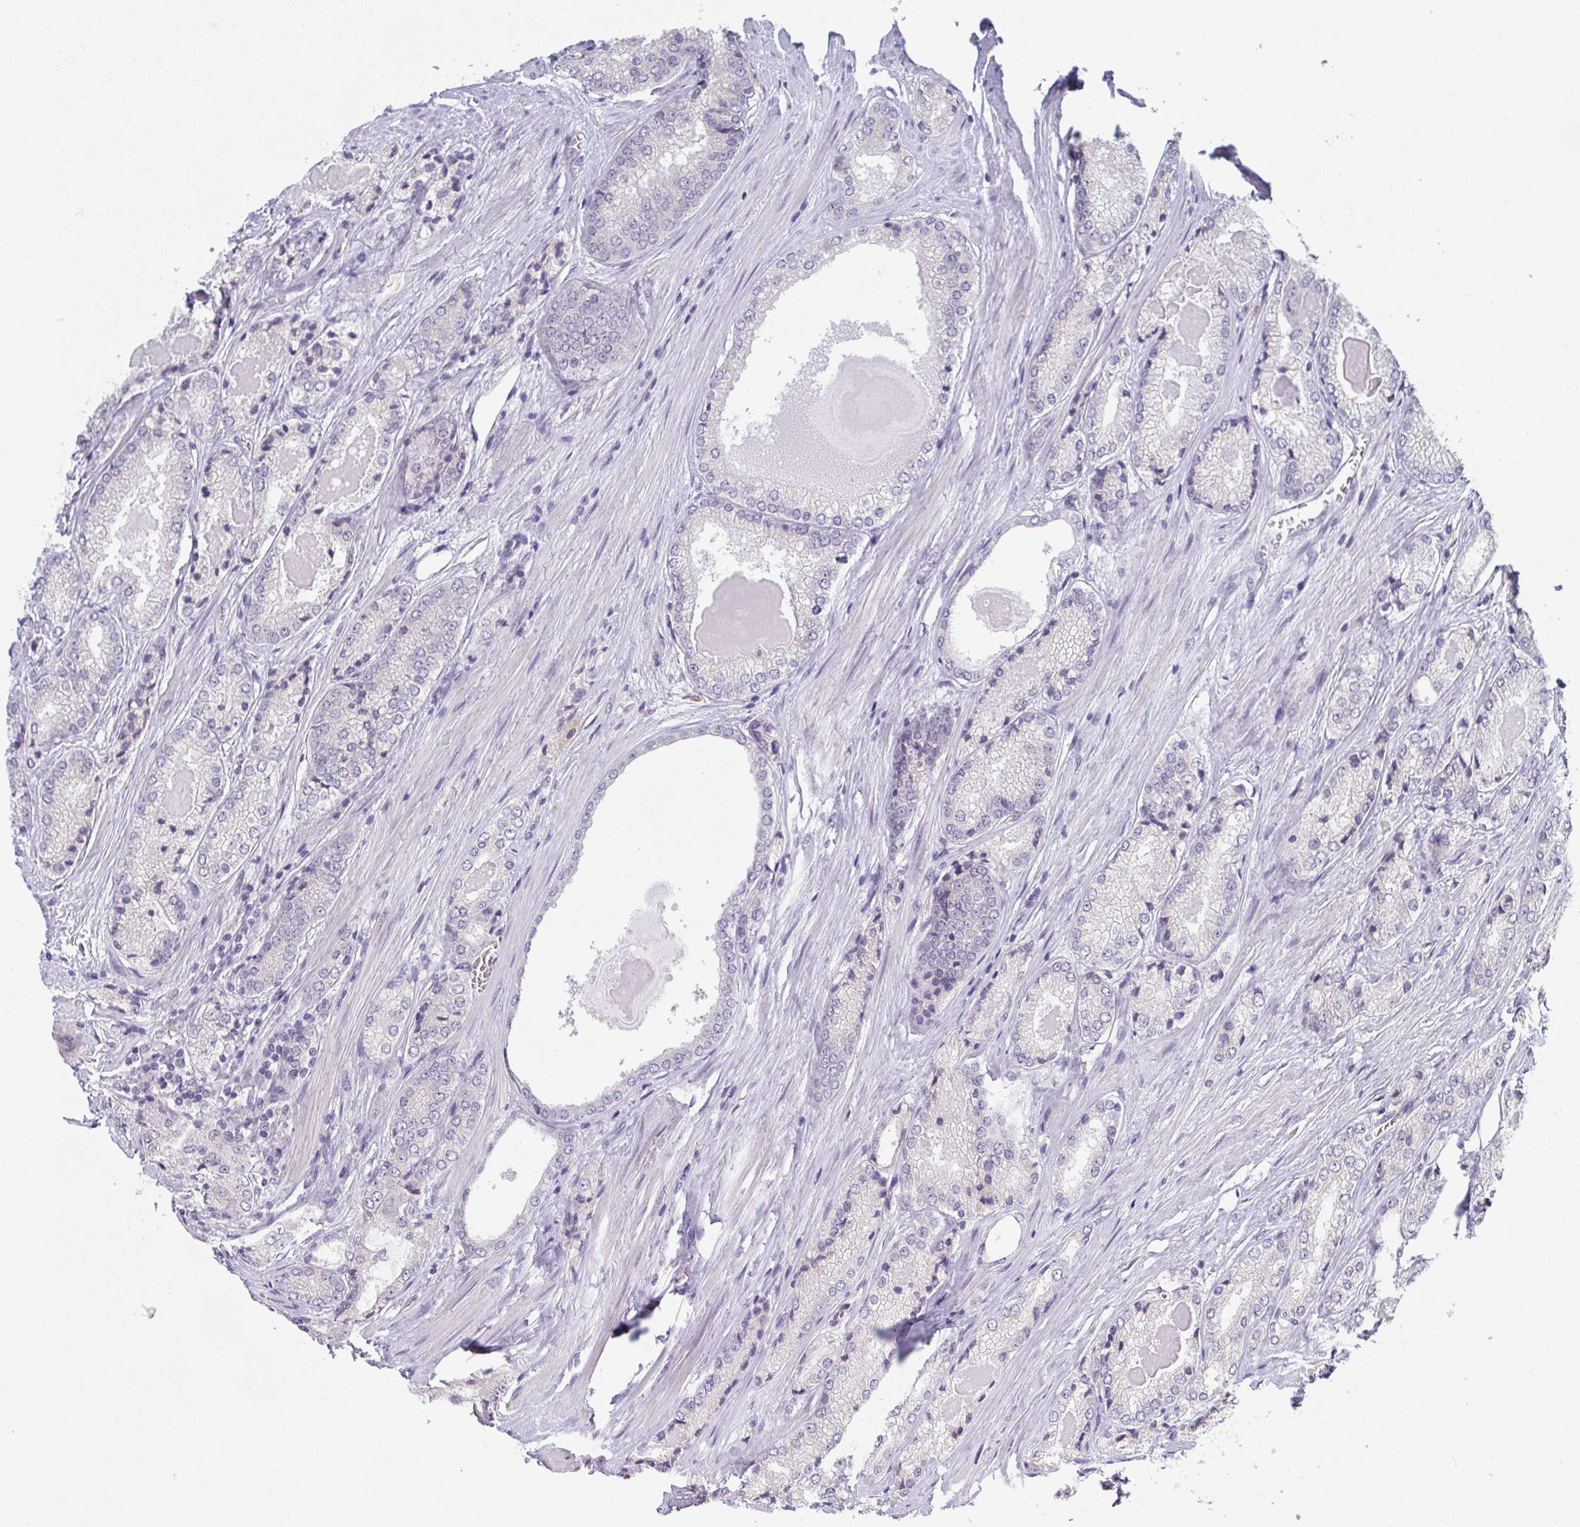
{"staining": {"intensity": "negative", "quantity": "none", "location": "none"}, "tissue": "prostate cancer", "cell_type": "Tumor cells", "image_type": "cancer", "snomed": [{"axis": "morphology", "description": "Adenocarcinoma, NOS"}, {"axis": "morphology", "description": "Adenocarcinoma, Low grade"}, {"axis": "topography", "description": "Prostate"}], "caption": "Prostate cancer (adenocarcinoma (low-grade)) was stained to show a protein in brown. There is no significant positivity in tumor cells. (Stains: DAB immunohistochemistry (IHC) with hematoxylin counter stain, Microscopy: brightfield microscopy at high magnification).", "gene": "RIOK1", "patient": {"sex": "male", "age": 68}}